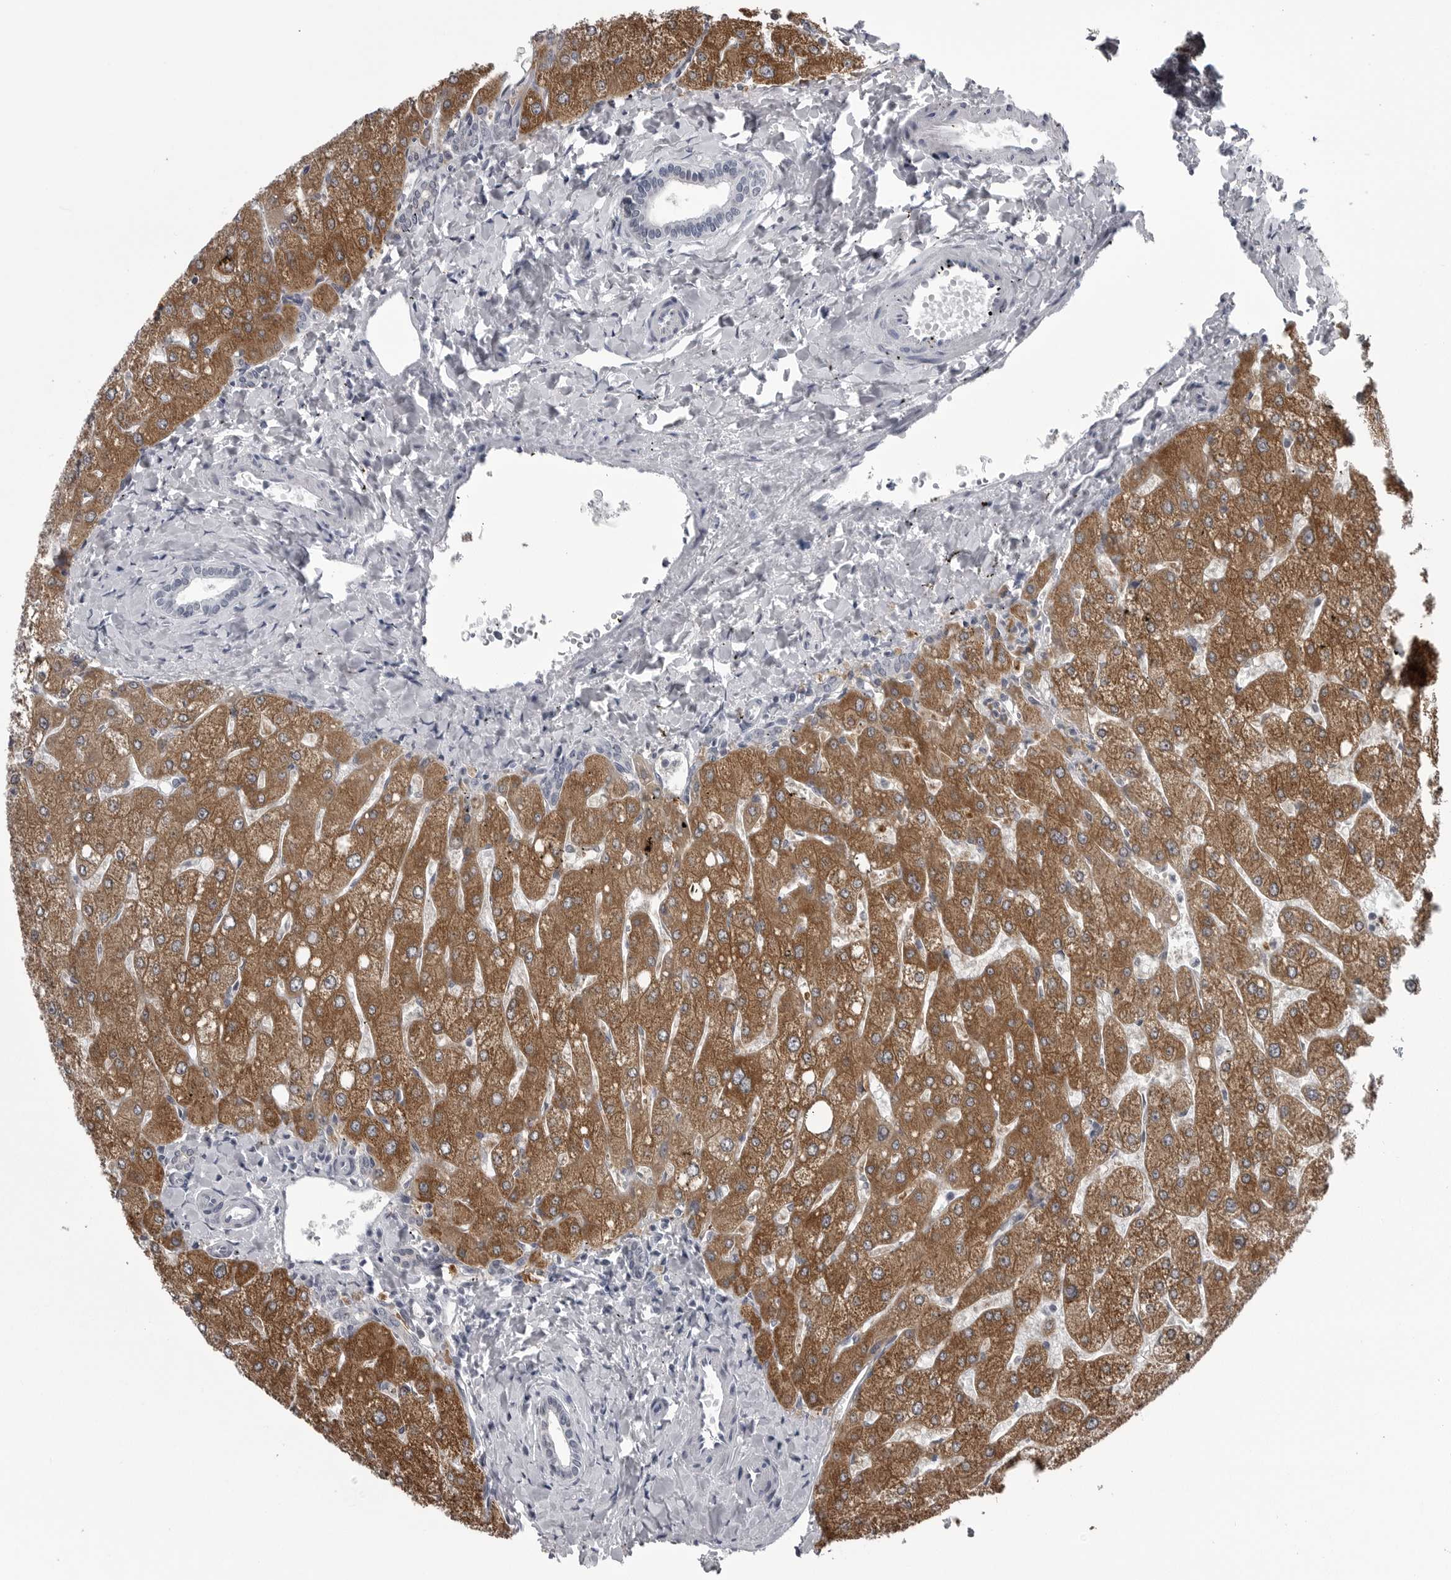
{"staining": {"intensity": "negative", "quantity": "none", "location": "none"}, "tissue": "liver", "cell_type": "Cholangiocytes", "image_type": "normal", "snomed": [{"axis": "morphology", "description": "Normal tissue, NOS"}, {"axis": "topography", "description": "Liver"}], "caption": "The image exhibits no staining of cholangiocytes in unremarkable liver.", "gene": "LYSMD1", "patient": {"sex": "male", "age": 55}}